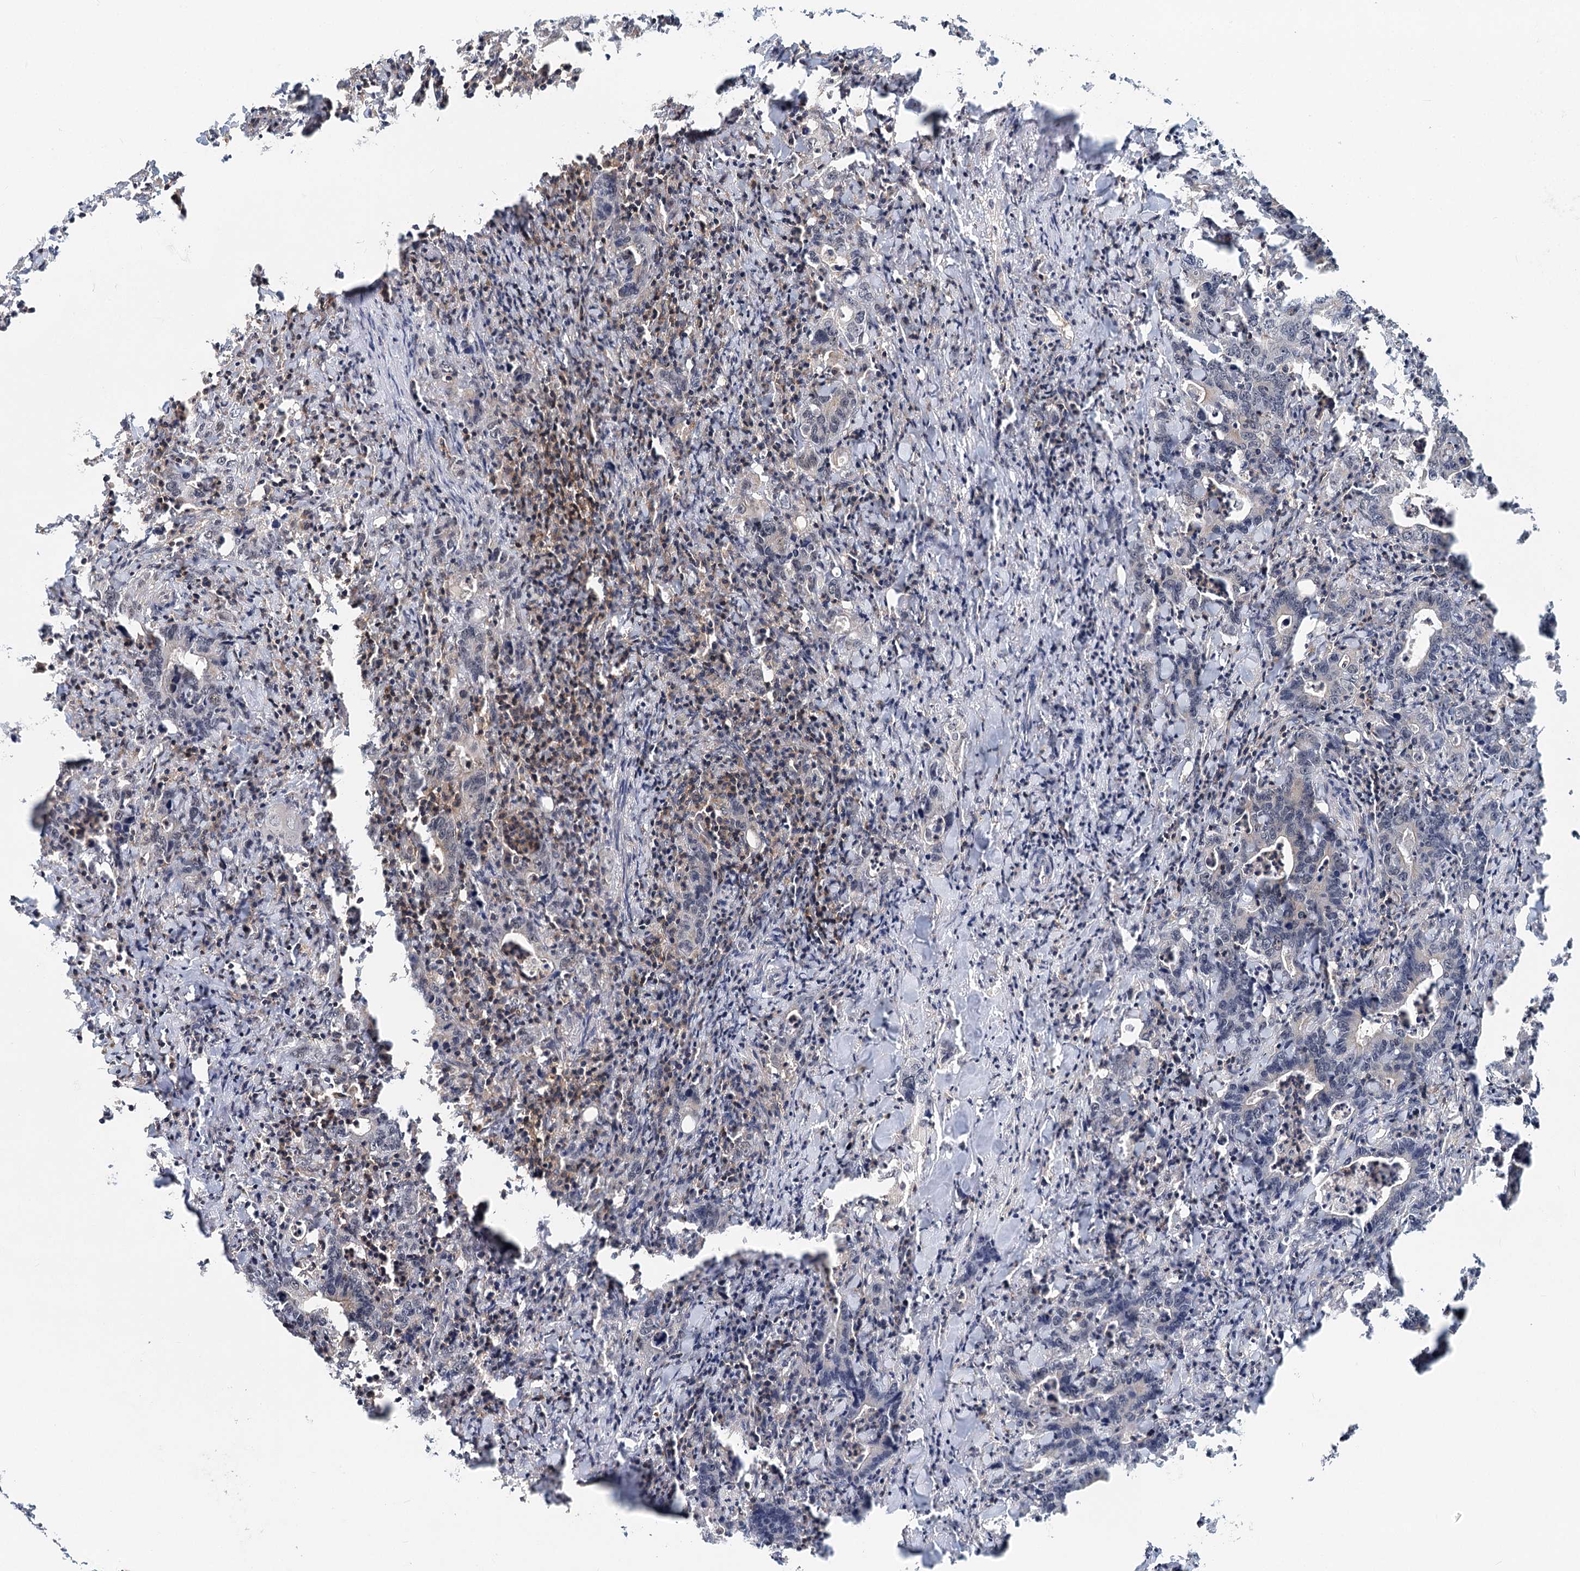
{"staining": {"intensity": "negative", "quantity": "none", "location": "none"}, "tissue": "colorectal cancer", "cell_type": "Tumor cells", "image_type": "cancer", "snomed": [{"axis": "morphology", "description": "Adenocarcinoma, NOS"}, {"axis": "topography", "description": "Colon"}], "caption": "DAB (3,3'-diaminobenzidine) immunohistochemical staining of human colorectal adenocarcinoma demonstrates no significant expression in tumor cells.", "gene": "CDC42SE2", "patient": {"sex": "female", "age": 75}}